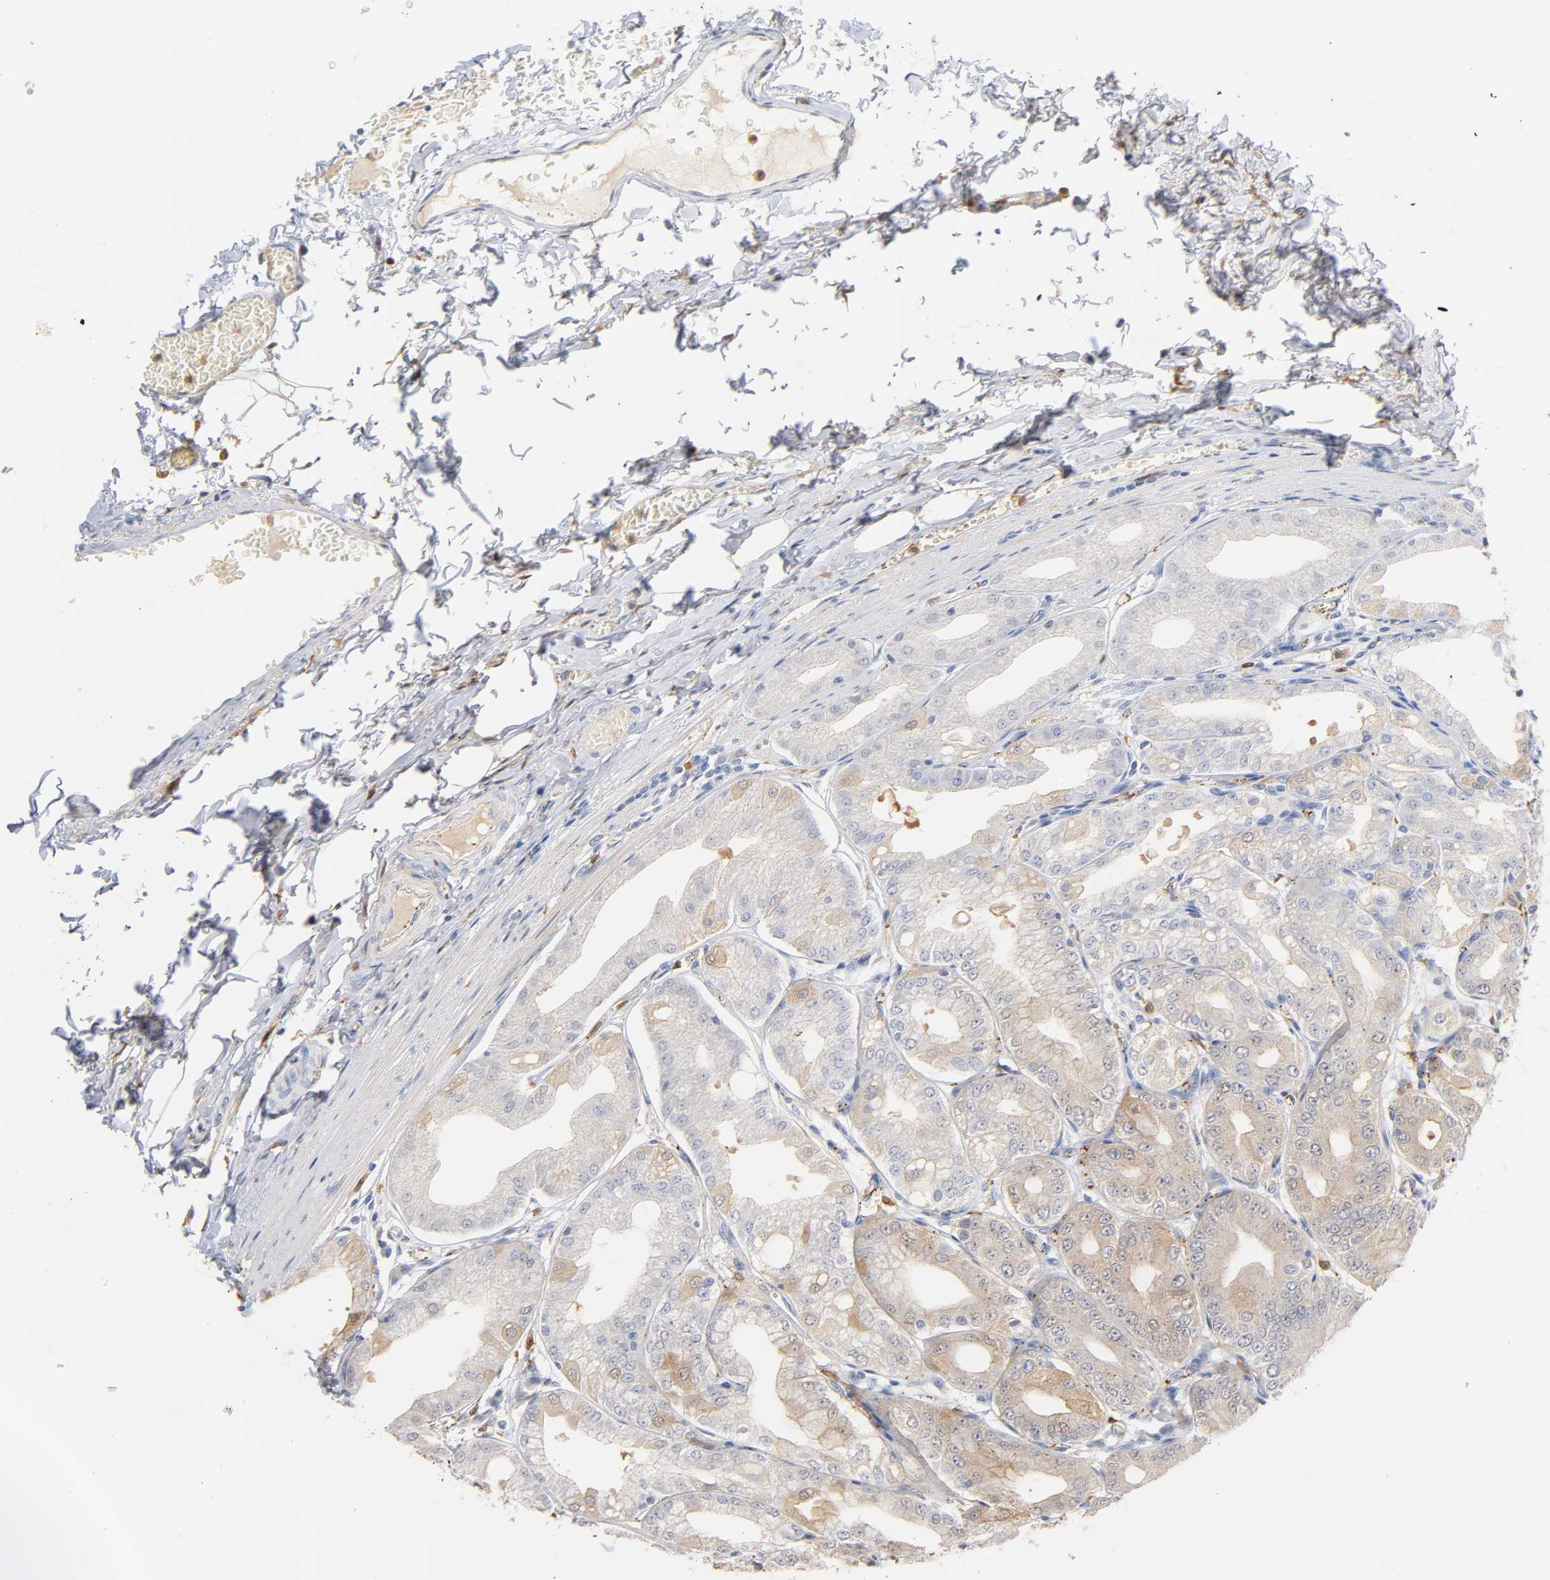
{"staining": {"intensity": "weak", "quantity": "<25%", "location": "cytoplasmic/membranous"}, "tissue": "stomach", "cell_type": "Glandular cells", "image_type": "normal", "snomed": [{"axis": "morphology", "description": "Normal tissue, NOS"}, {"axis": "topography", "description": "Stomach, lower"}], "caption": "Glandular cells are negative for protein expression in unremarkable human stomach. (Immunohistochemistry, brightfield microscopy, high magnification).", "gene": "IL18", "patient": {"sex": "male", "age": 71}}